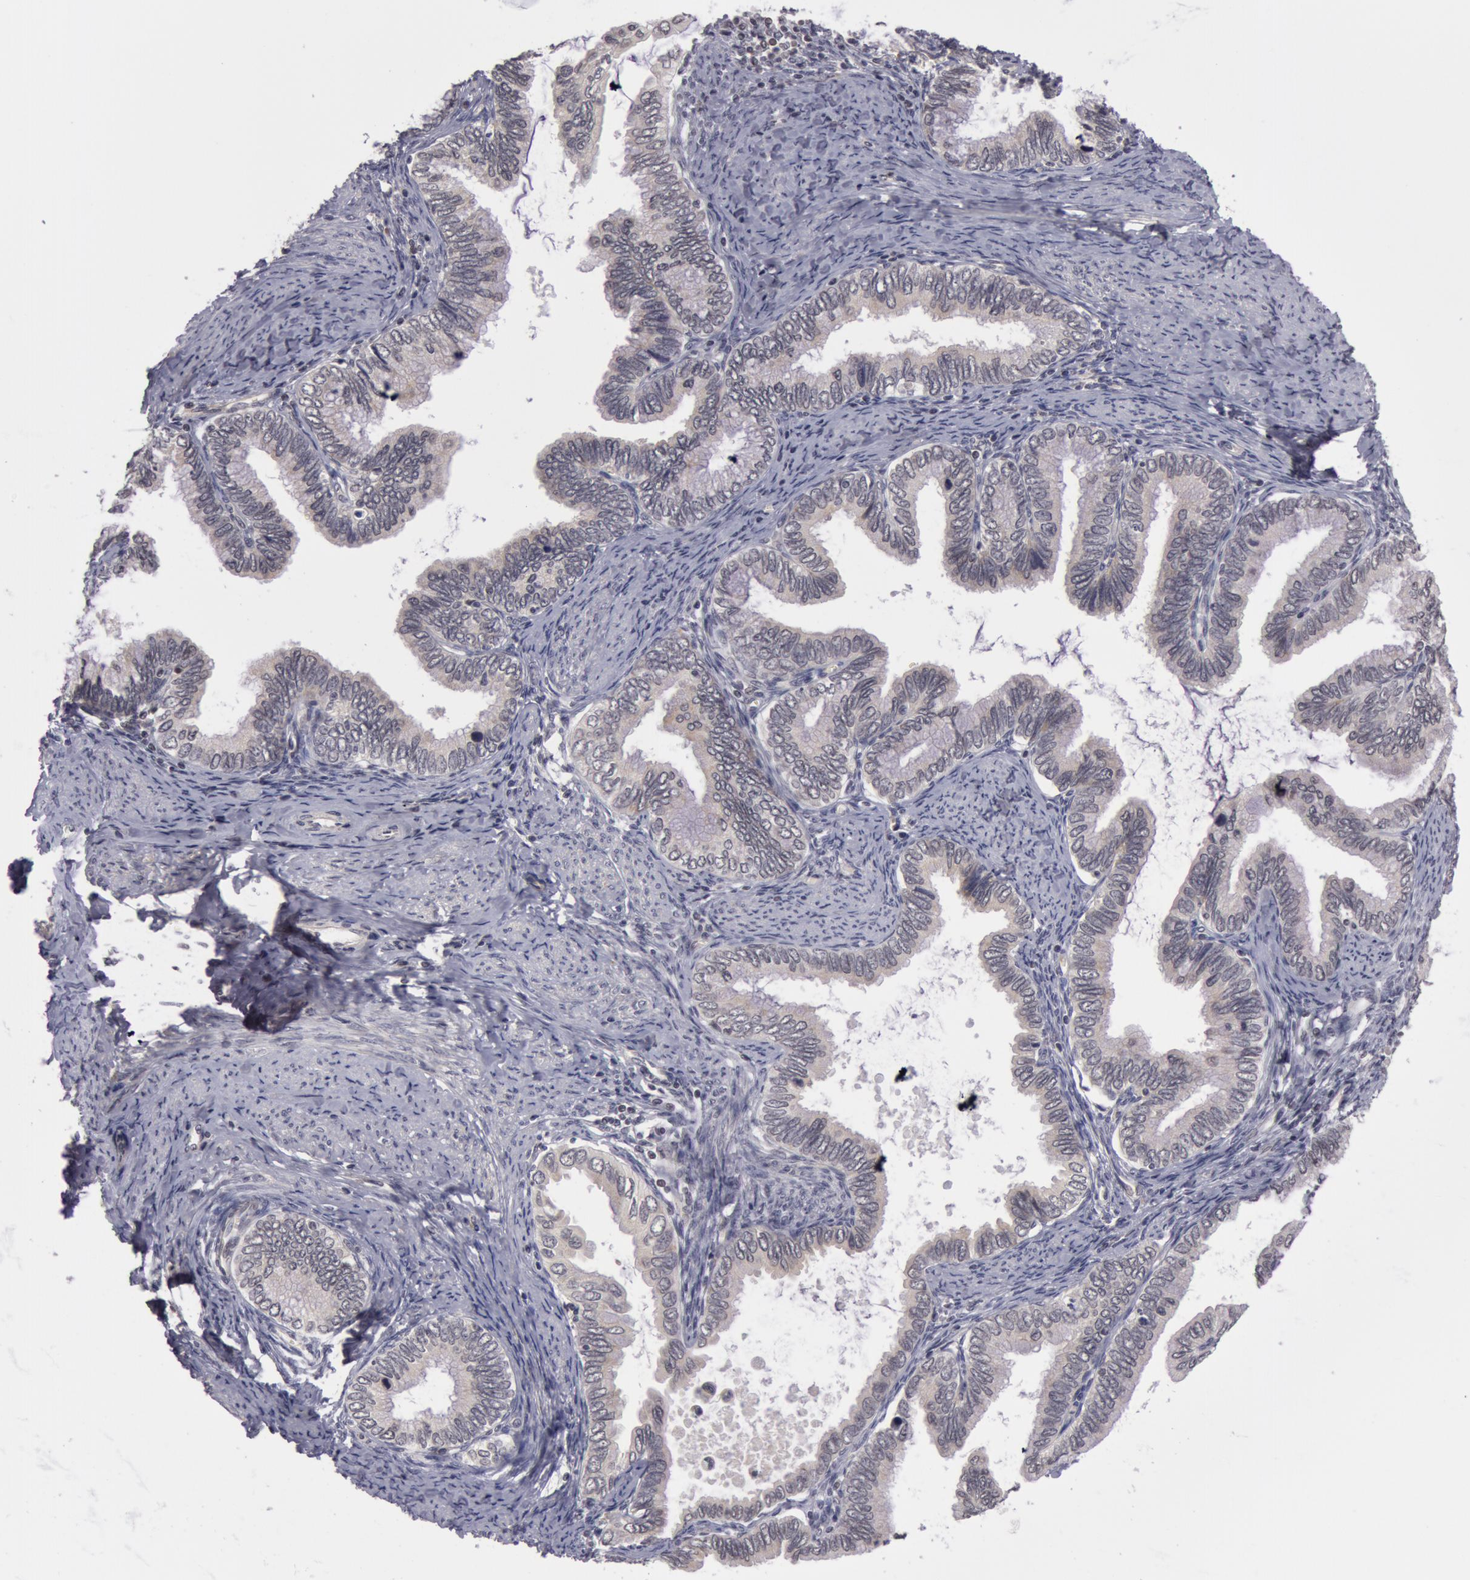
{"staining": {"intensity": "negative", "quantity": "none", "location": "none"}, "tissue": "cervical cancer", "cell_type": "Tumor cells", "image_type": "cancer", "snomed": [{"axis": "morphology", "description": "Adenocarcinoma, NOS"}, {"axis": "topography", "description": "Cervix"}], "caption": "Immunohistochemistry photomicrograph of neoplastic tissue: human cervical adenocarcinoma stained with DAB exhibits no significant protein positivity in tumor cells.", "gene": "SYTL4", "patient": {"sex": "female", "age": 49}}